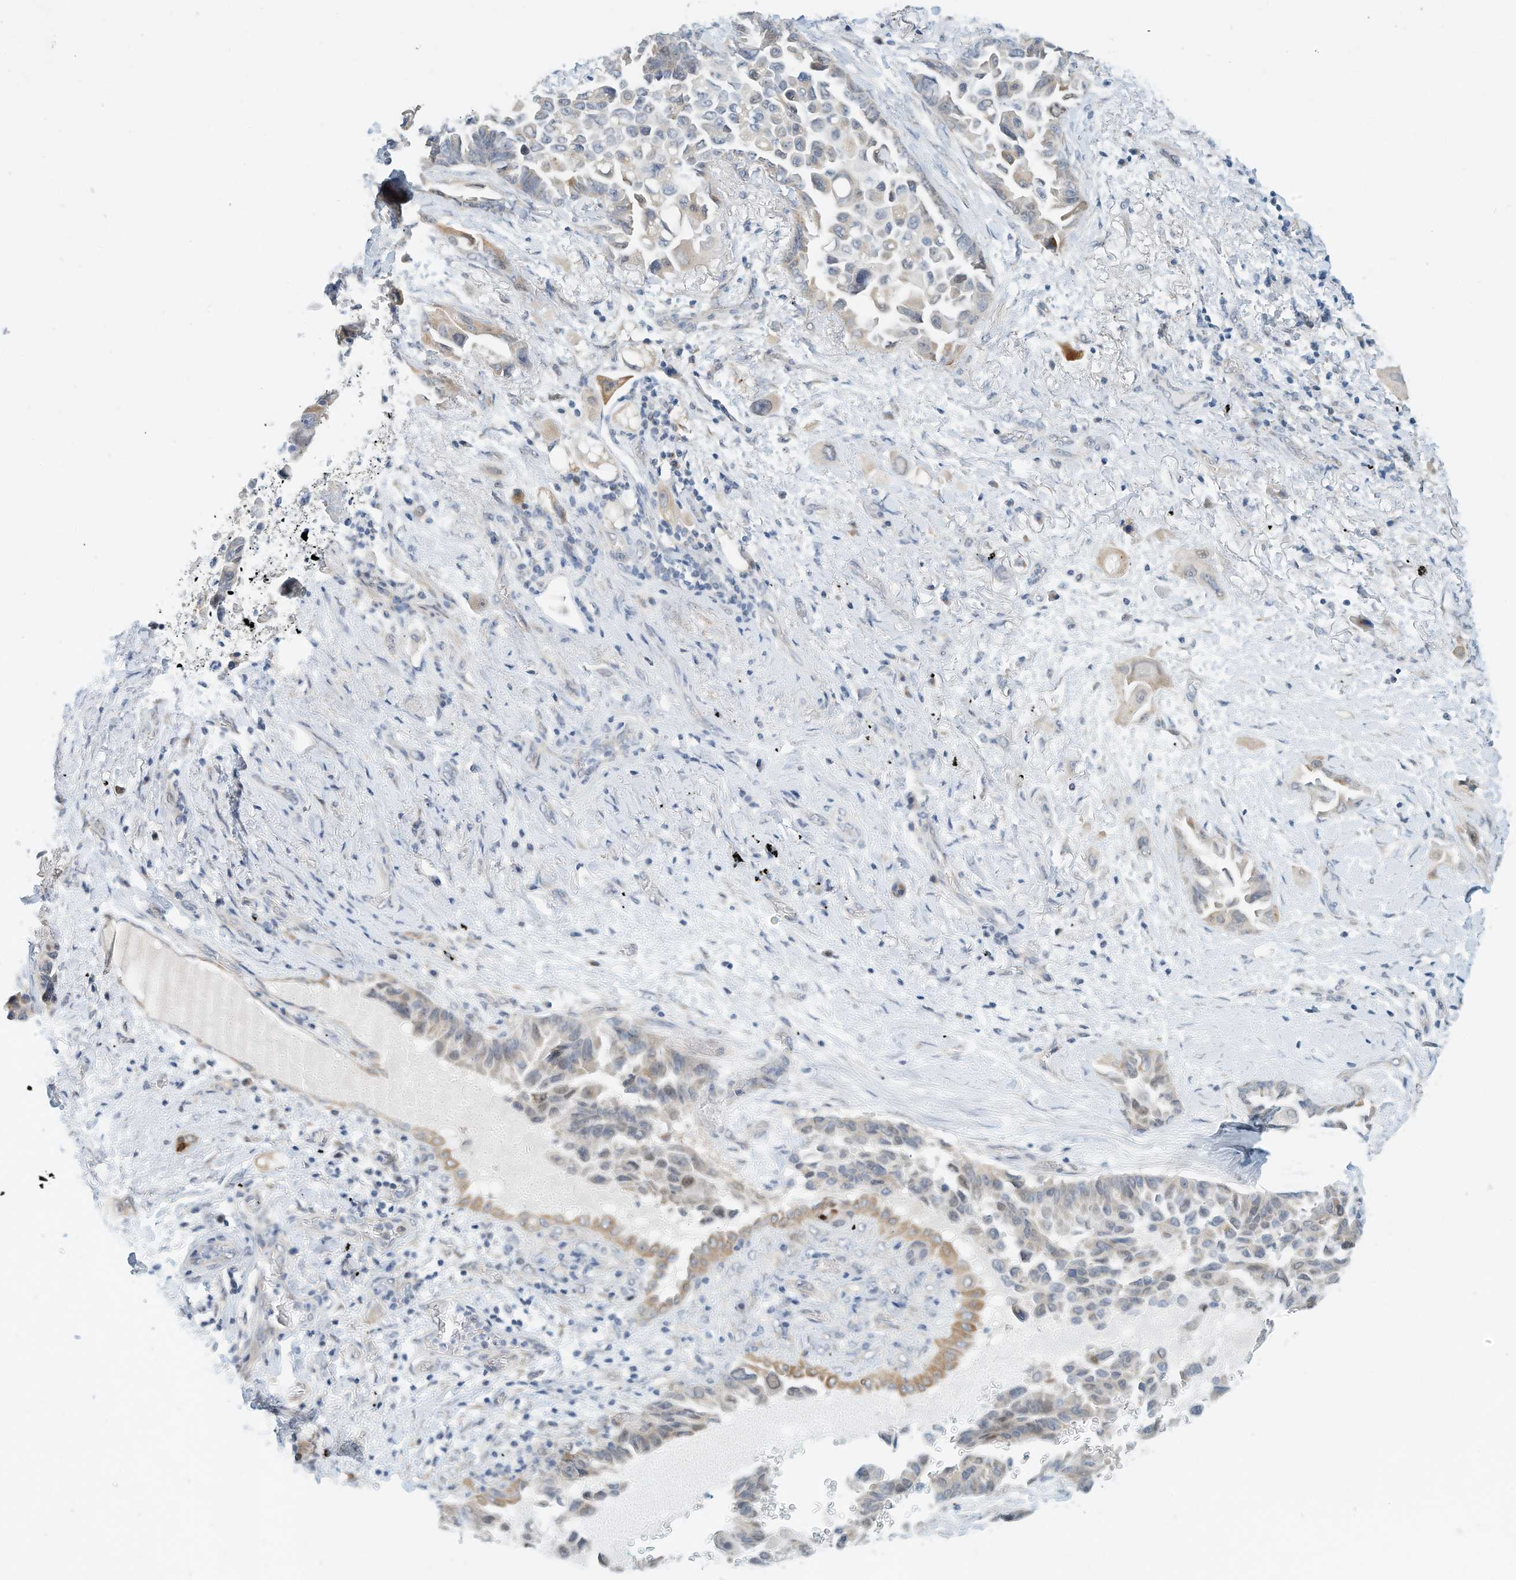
{"staining": {"intensity": "moderate", "quantity": "<25%", "location": "cytoplasmic/membranous"}, "tissue": "lung cancer", "cell_type": "Tumor cells", "image_type": "cancer", "snomed": [{"axis": "morphology", "description": "Adenocarcinoma, NOS"}, {"axis": "topography", "description": "Lung"}], "caption": "The histopathology image displays staining of adenocarcinoma (lung), revealing moderate cytoplasmic/membranous protein positivity (brown color) within tumor cells.", "gene": "ARHGAP28", "patient": {"sex": "female", "age": 67}}